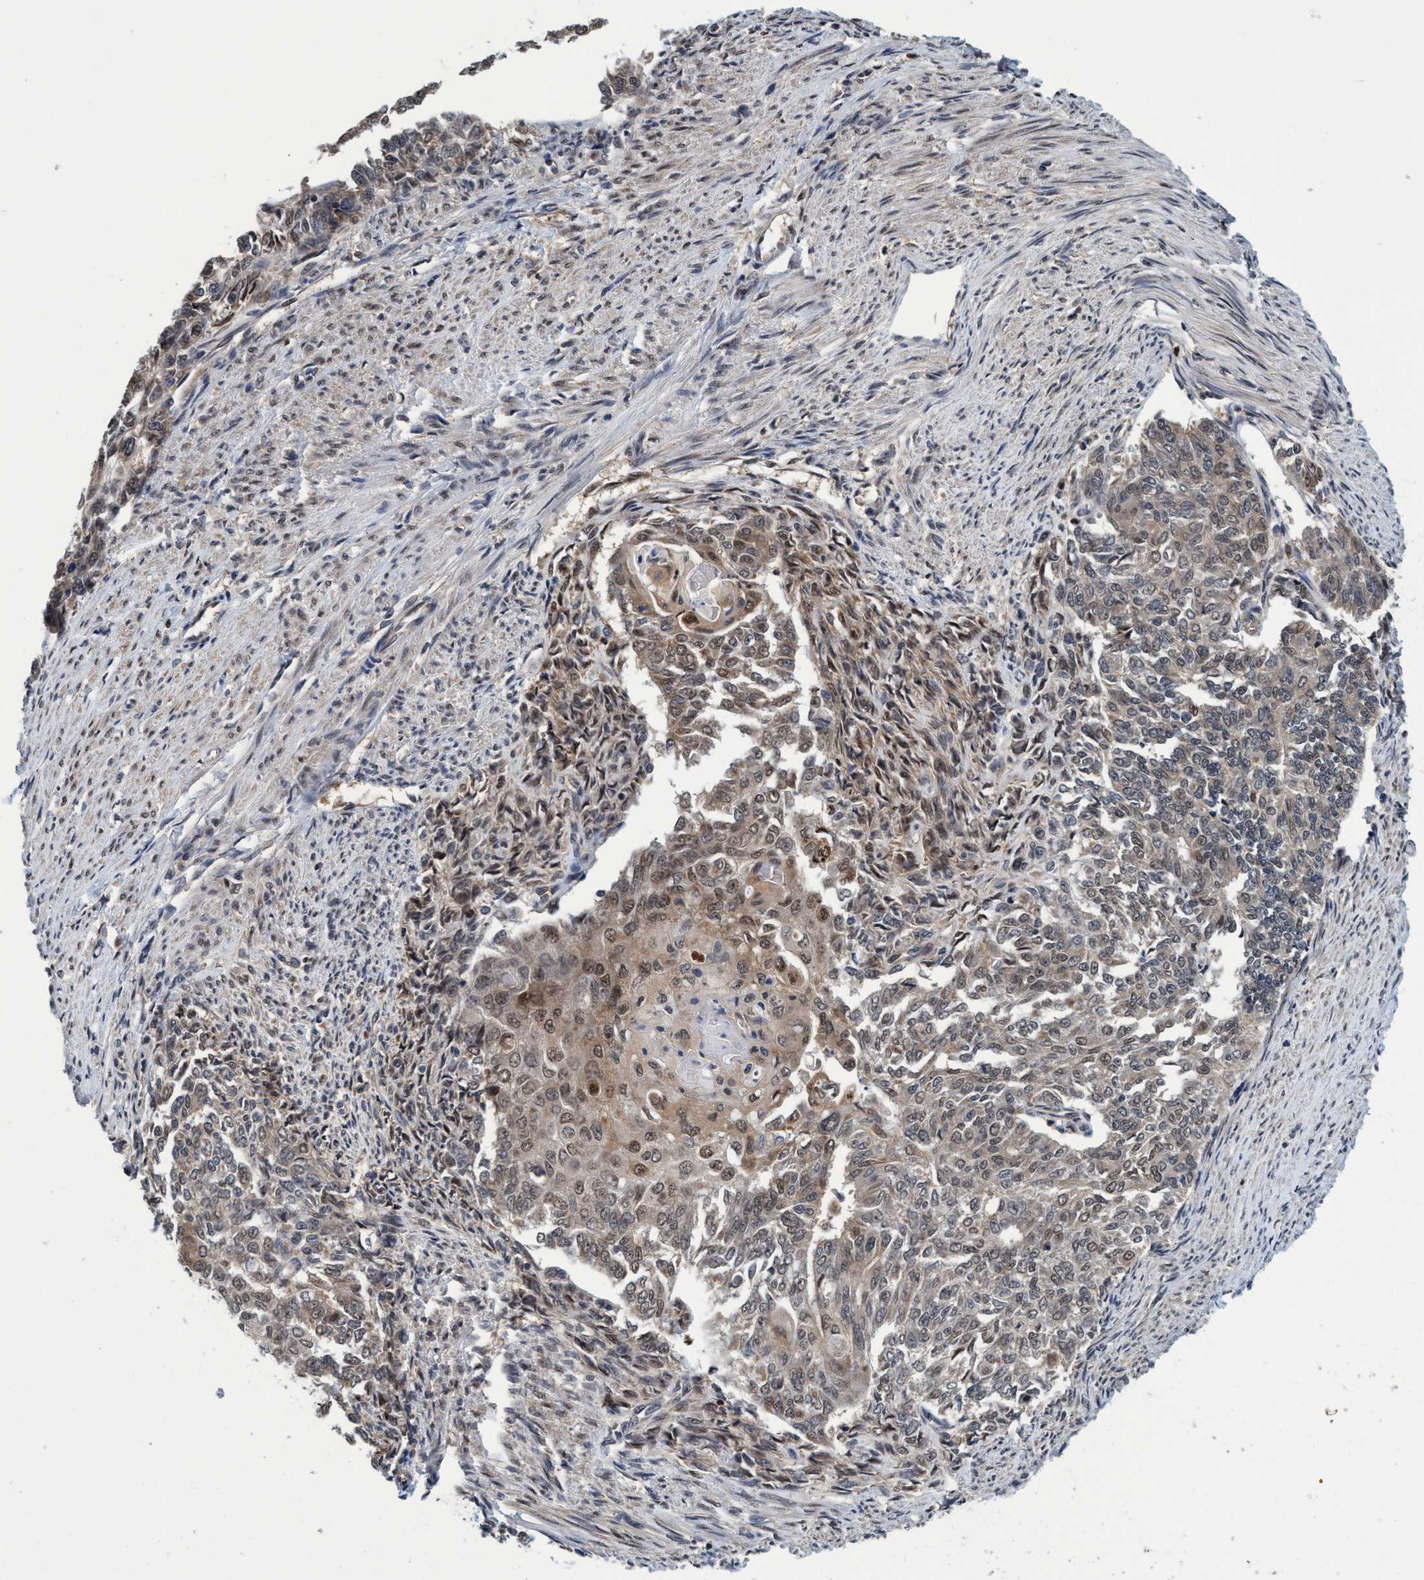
{"staining": {"intensity": "weak", "quantity": ">75%", "location": "cytoplasmic/membranous,nuclear"}, "tissue": "endometrial cancer", "cell_type": "Tumor cells", "image_type": "cancer", "snomed": [{"axis": "morphology", "description": "Adenocarcinoma, NOS"}, {"axis": "topography", "description": "Endometrium"}], "caption": "IHC staining of endometrial cancer (adenocarcinoma), which demonstrates low levels of weak cytoplasmic/membranous and nuclear staining in about >75% of tumor cells indicating weak cytoplasmic/membranous and nuclear protein staining. The staining was performed using DAB (brown) for protein detection and nuclei were counterstained in hematoxylin (blue).", "gene": "PSMD12", "patient": {"sex": "female", "age": 32}}